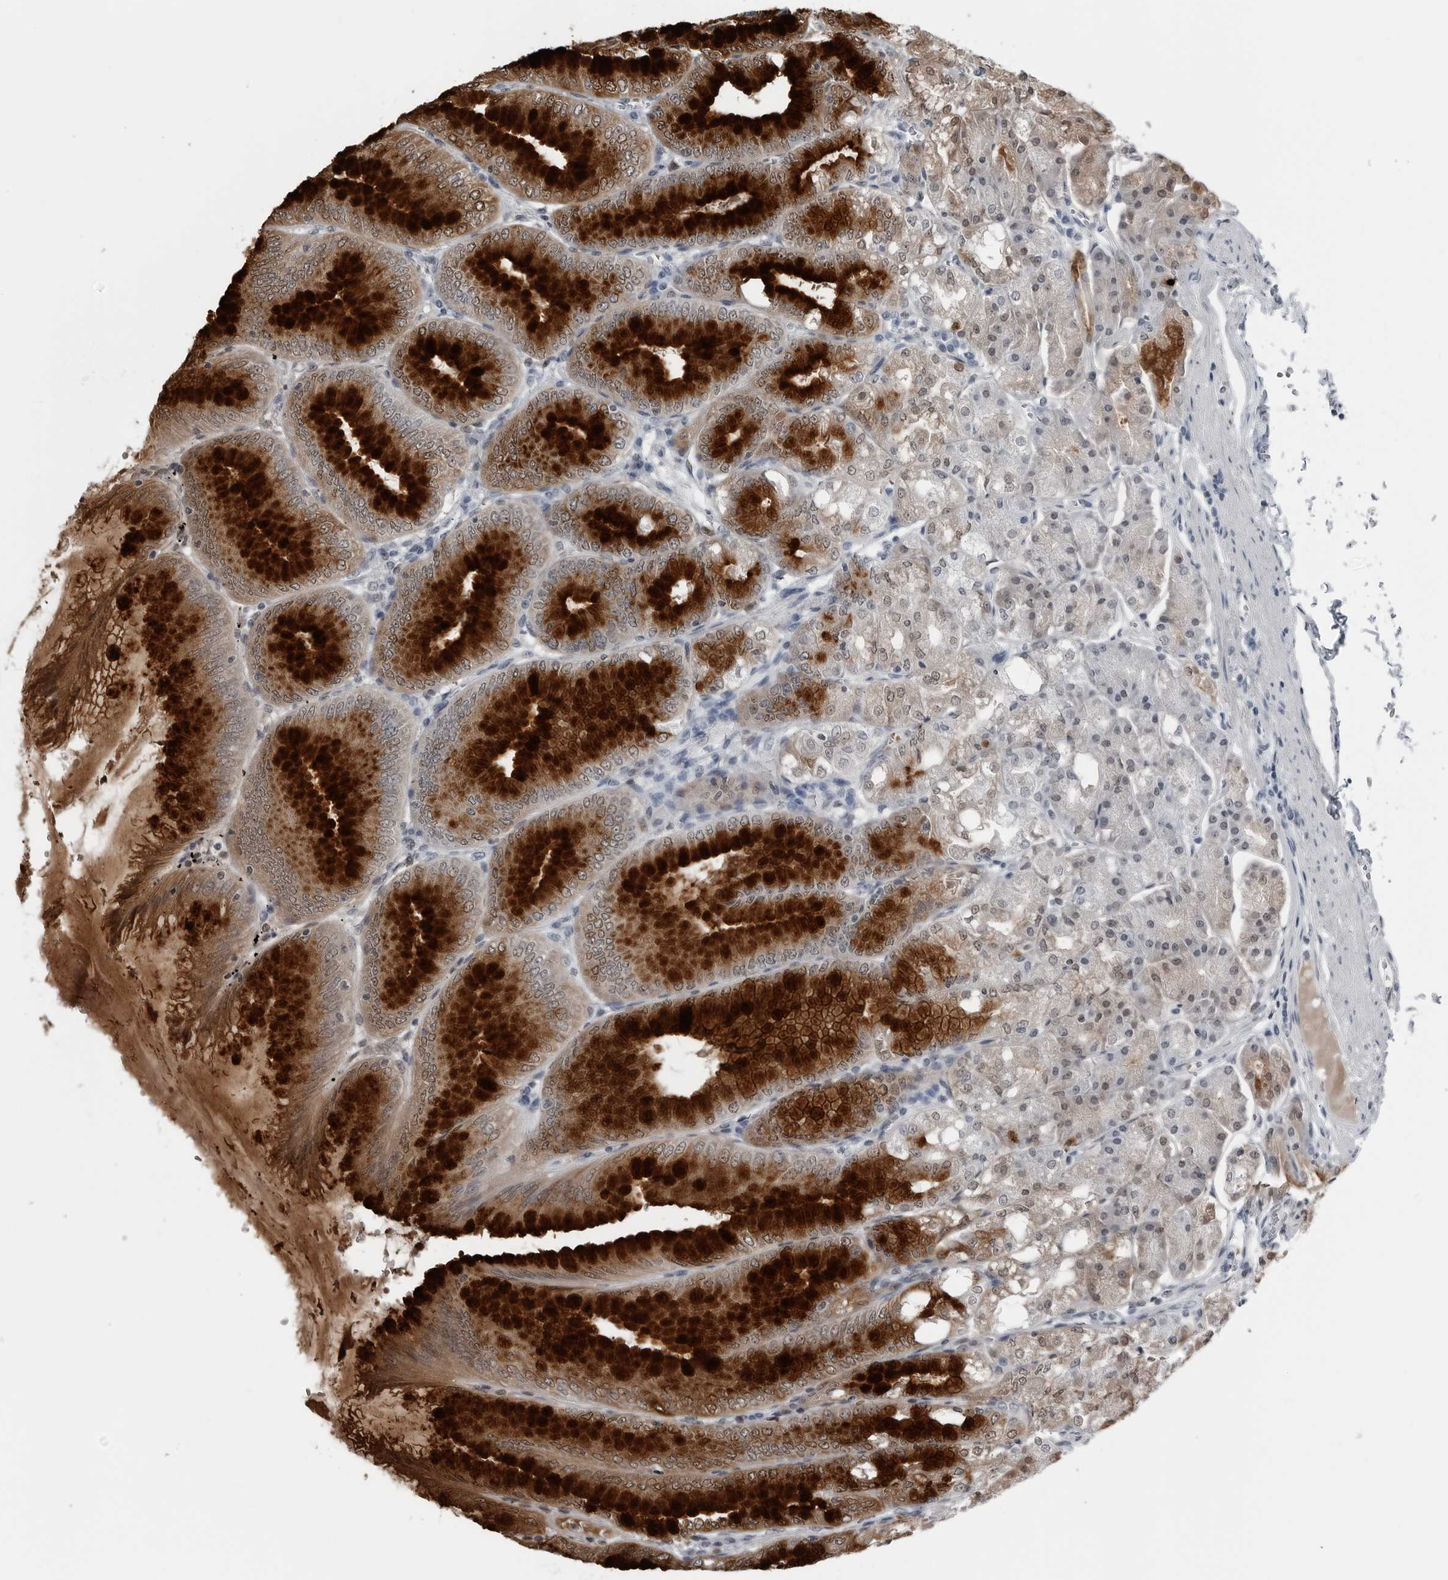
{"staining": {"intensity": "strong", "quantity": "25%-75%", "location": "cytoplasmic/membranous"}, "tissue": "stomach", "cell_type": "Glandular cells", "image_type": "normal", "snomed": [{"axis": "morphology", "description": "Normal tissue, NOS"}, {"axis": "topography", "description": "Stomach, lower"}], "caption": "Strong cytoplasmic/membranous protein staining is seen in about 25%-75% of glandular cells in stomach. The staining is performed using DAB (3,3'-diaminobenzidine) brown chromogen to label protein expression. The nuclei are counter-stained blue using hematoxylin.", "gene": "SPINK1", "patient": {"sex": "male", "age": 71}}